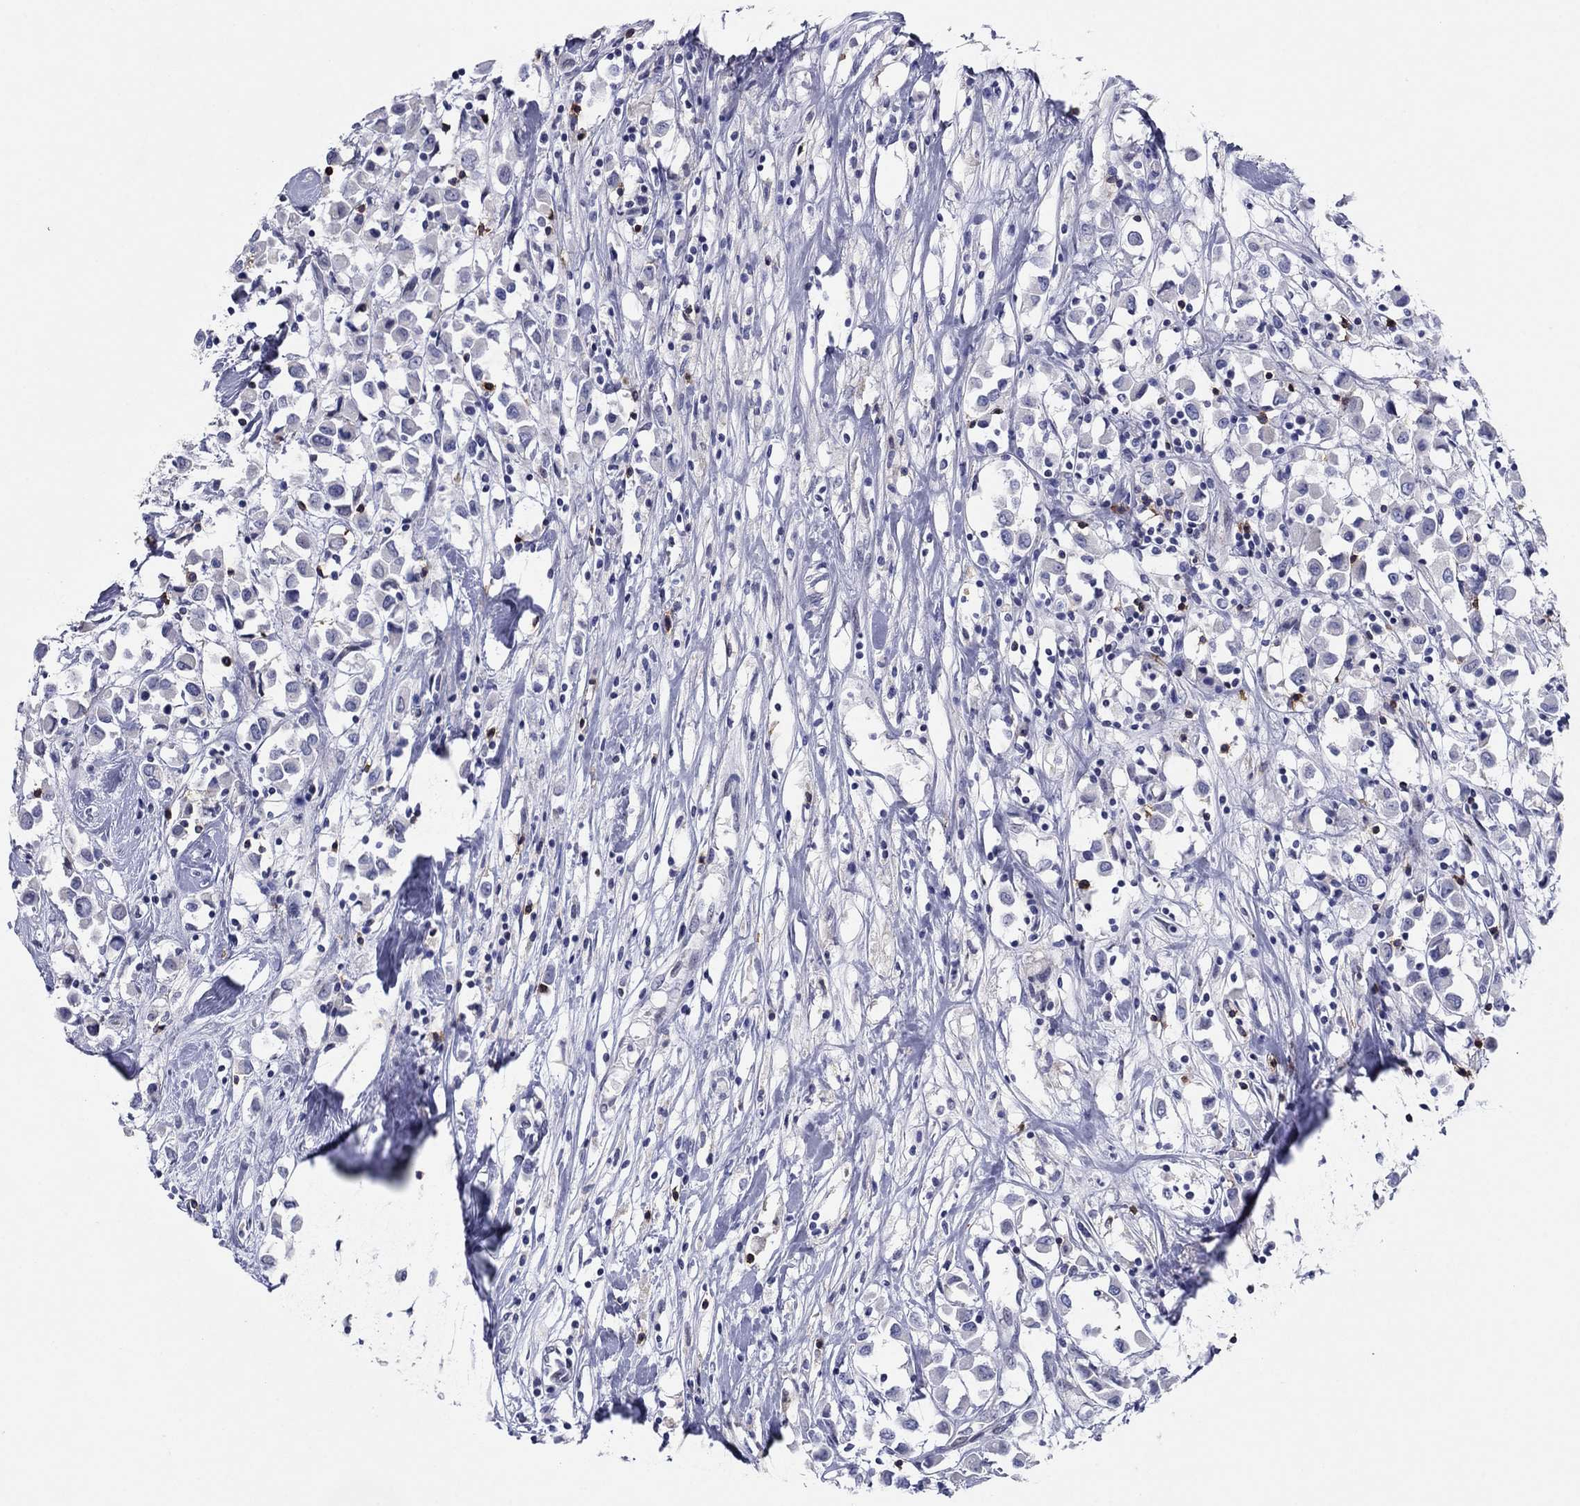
{"staining": {"intensity": "negative", "quantity": "none", "location": "none"}, "tissue": "breast cancer", "cell_type": "Tumor cells", "image_type": "cancer", "snomed": [{"axis": "morphology", "description": "Duct carcinoma"}, {"axis": "topography", "description": "Breast"}], "caption": "The immunohistochemistry image has no significant staining in tumor cells of breast cancer tissue.", "gene": "ITGAE", "patient": {"sex": "female", "age": 61}}